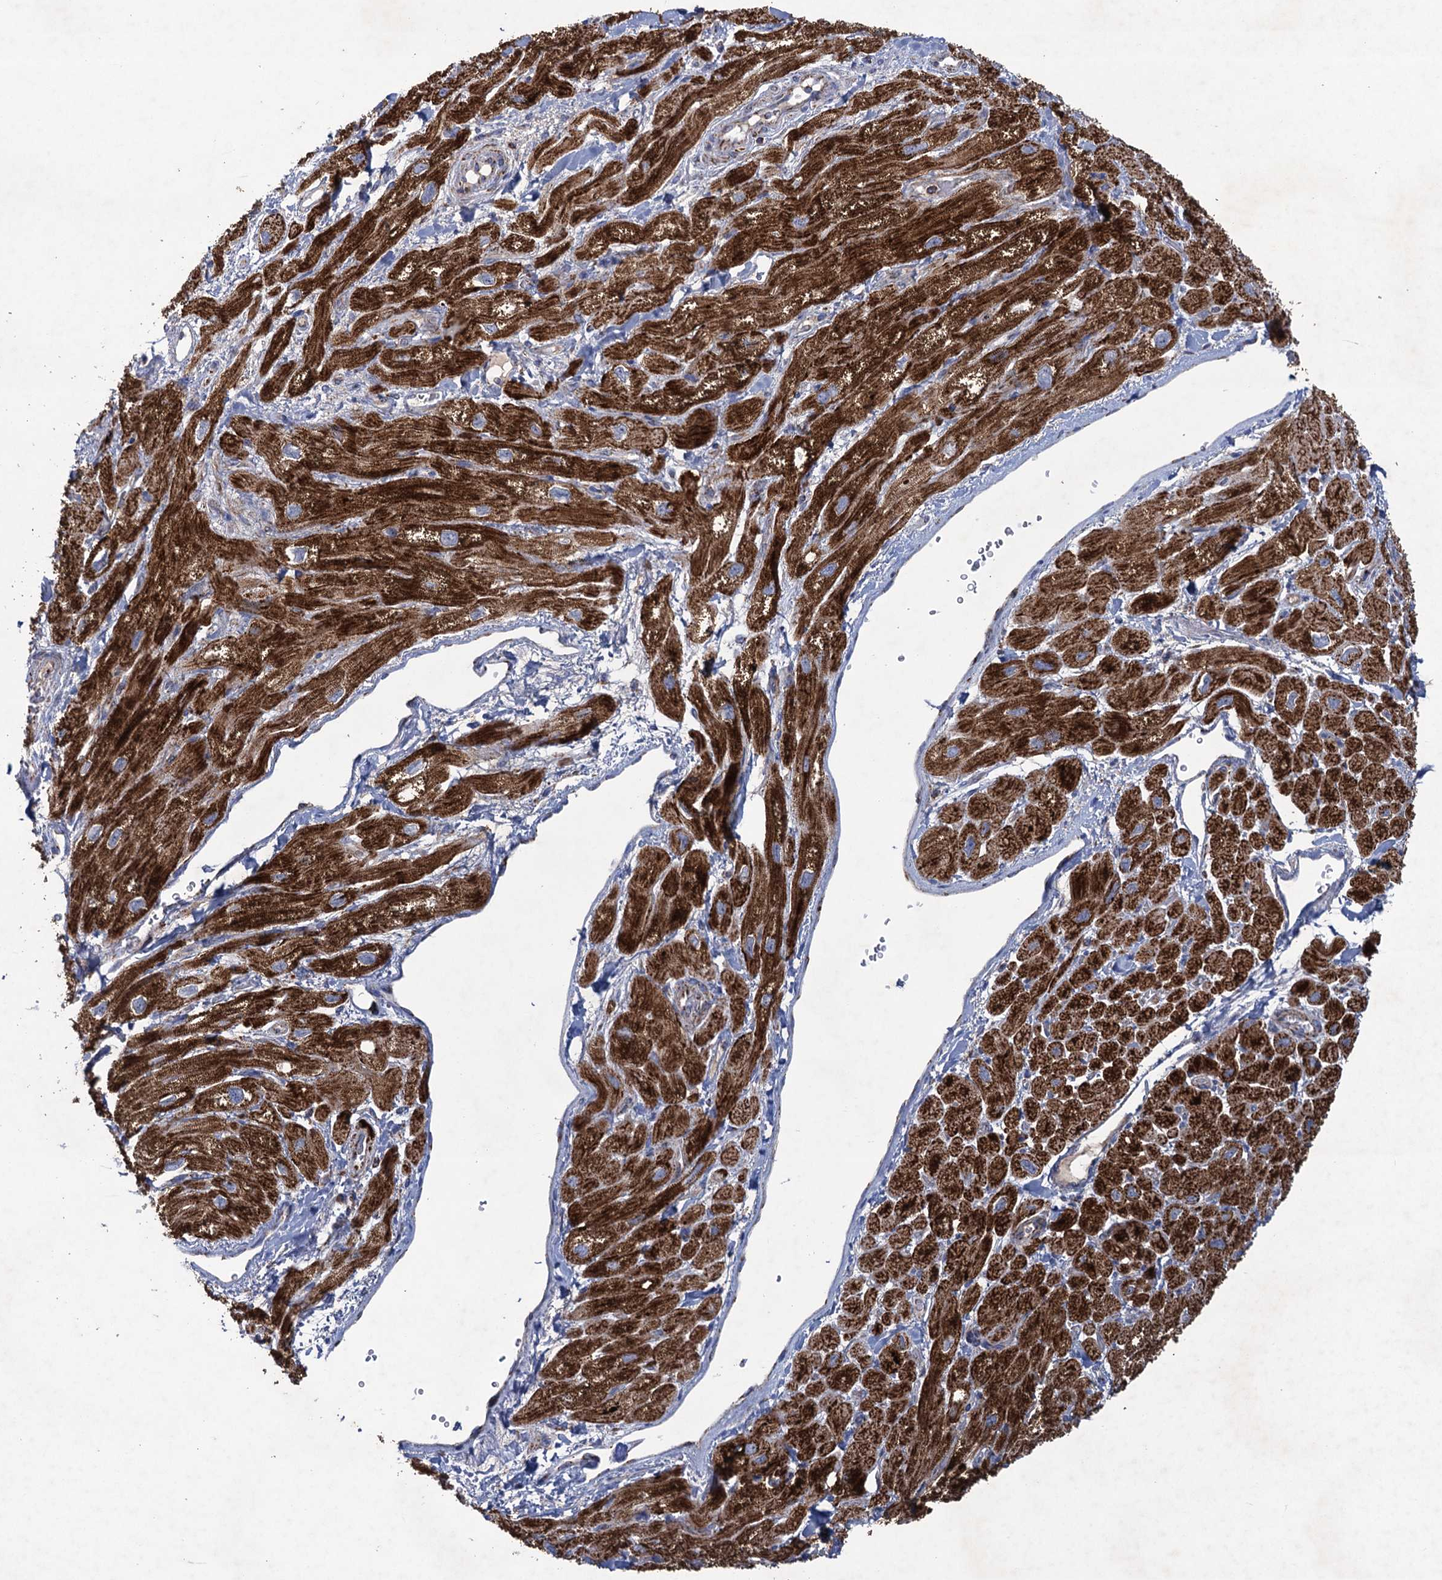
{"staining": {"intensity": "strong", "quantity": ">75%", "location": "cytoplasmic/membranous"}, "tissue": "heart muscle", "cell_type": "Cardiomyocytes", "image_type": "normal", "snomed": [{"axis": "morphology", "description": "Normal tissue, NOS"}, {"axis": "topography", "description": "Heart"}], "caption": "Protein expression analysis of benign human heart muscle reveals strong cytoplasmic/membranous expression in approximately >75% of cardiomyocytes.", "gene": "GTPBP3", "patient": {"sex": "male", "age": 65}}